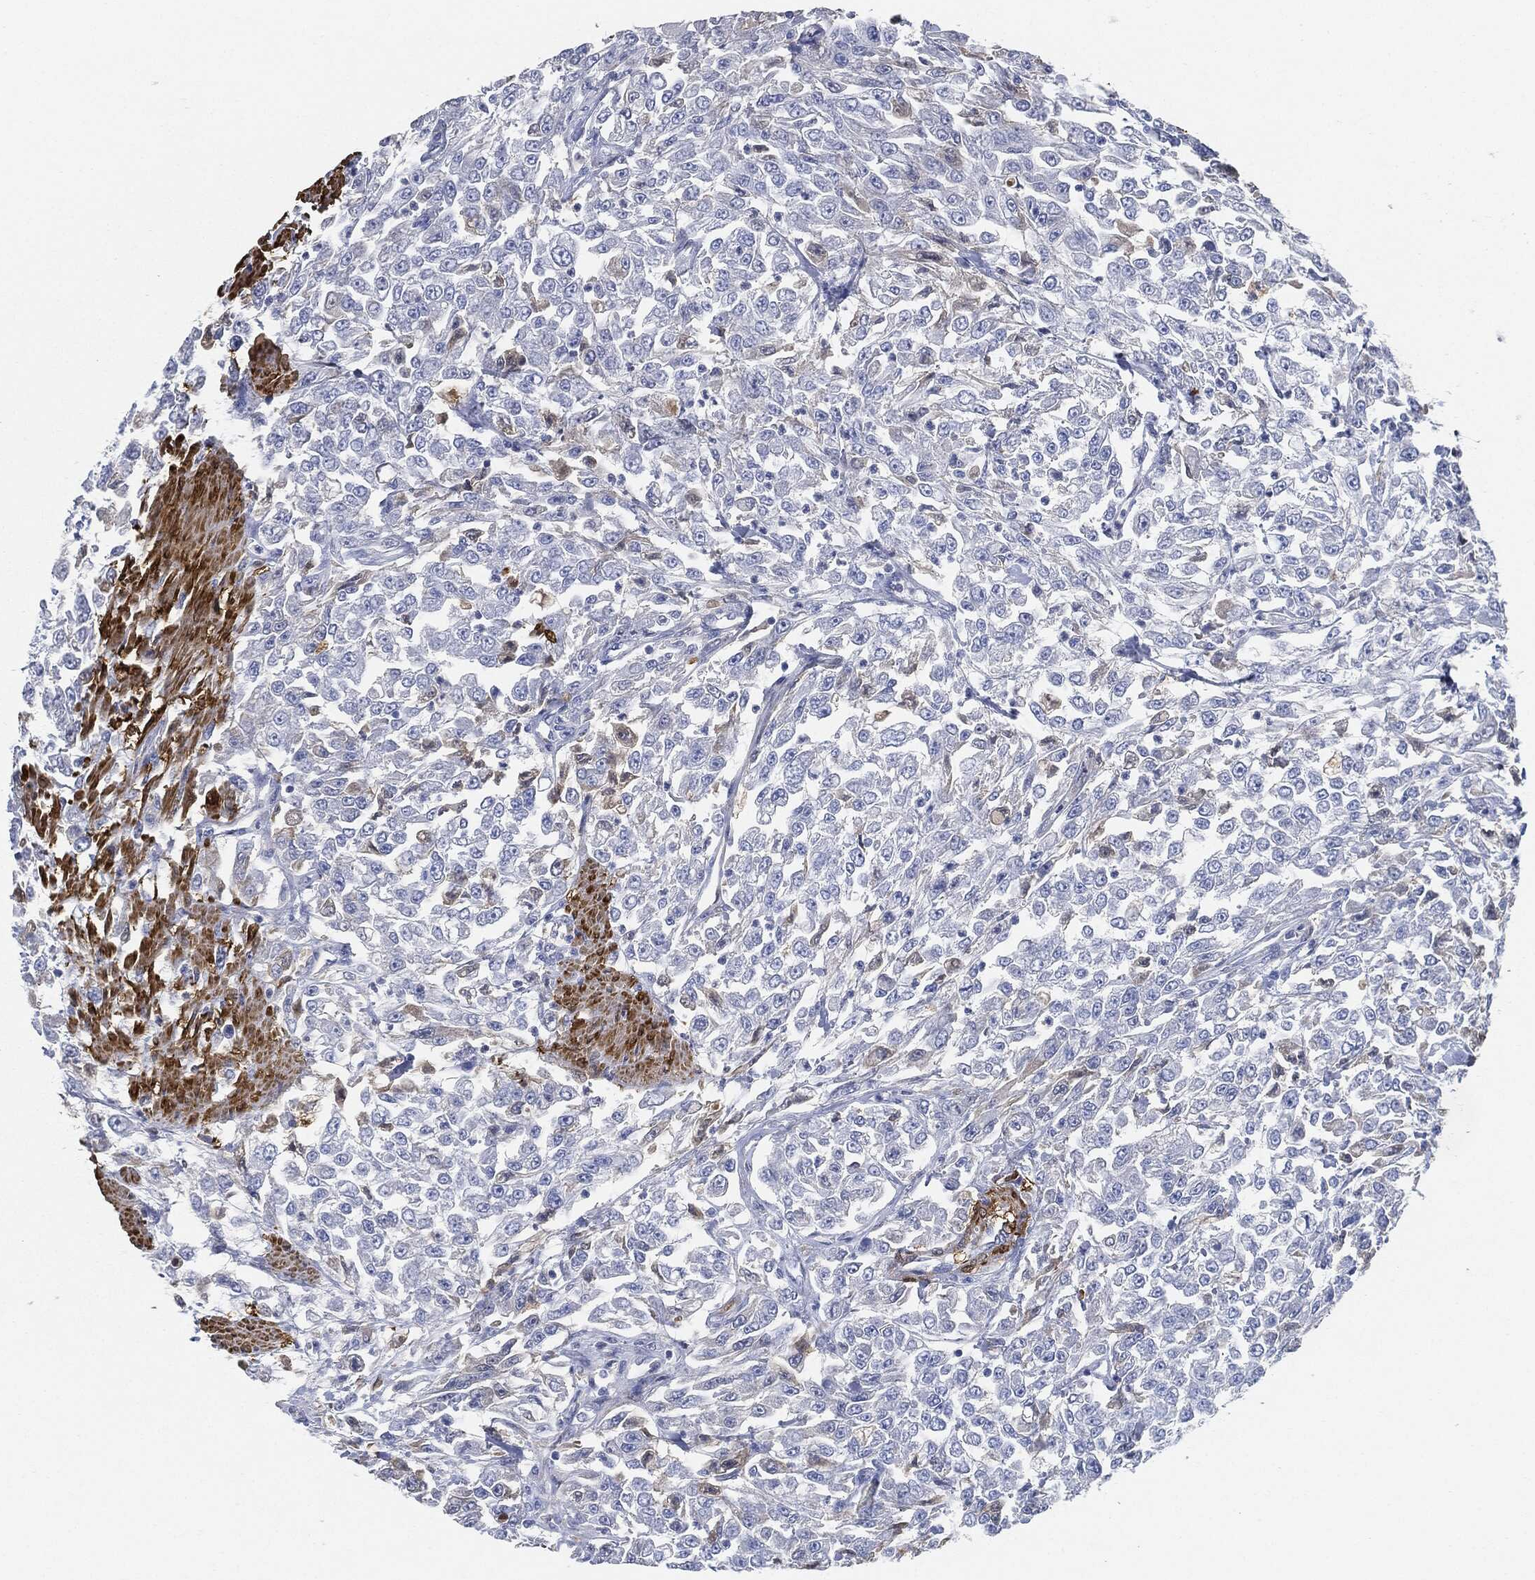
{"staining": {"intensity": "negative", "quantity": "none", "location": "none"}, "tissue": "urothelial cancer", "cell_type": "Tumor cells", "image_type": "cancer", "snomed": [{"axis": "morphology", "description": "Urothelial carcinoma, High grade"}, {"axis": "topography", "description": "Urinary bladder"}], "caption": "The IHC micrograph has no significant expression in tumor cells of urothelial carcinoma (high-grade) tissue.", "gene": "TAGLN", "patient": {"sex": "male", "age": 46}}